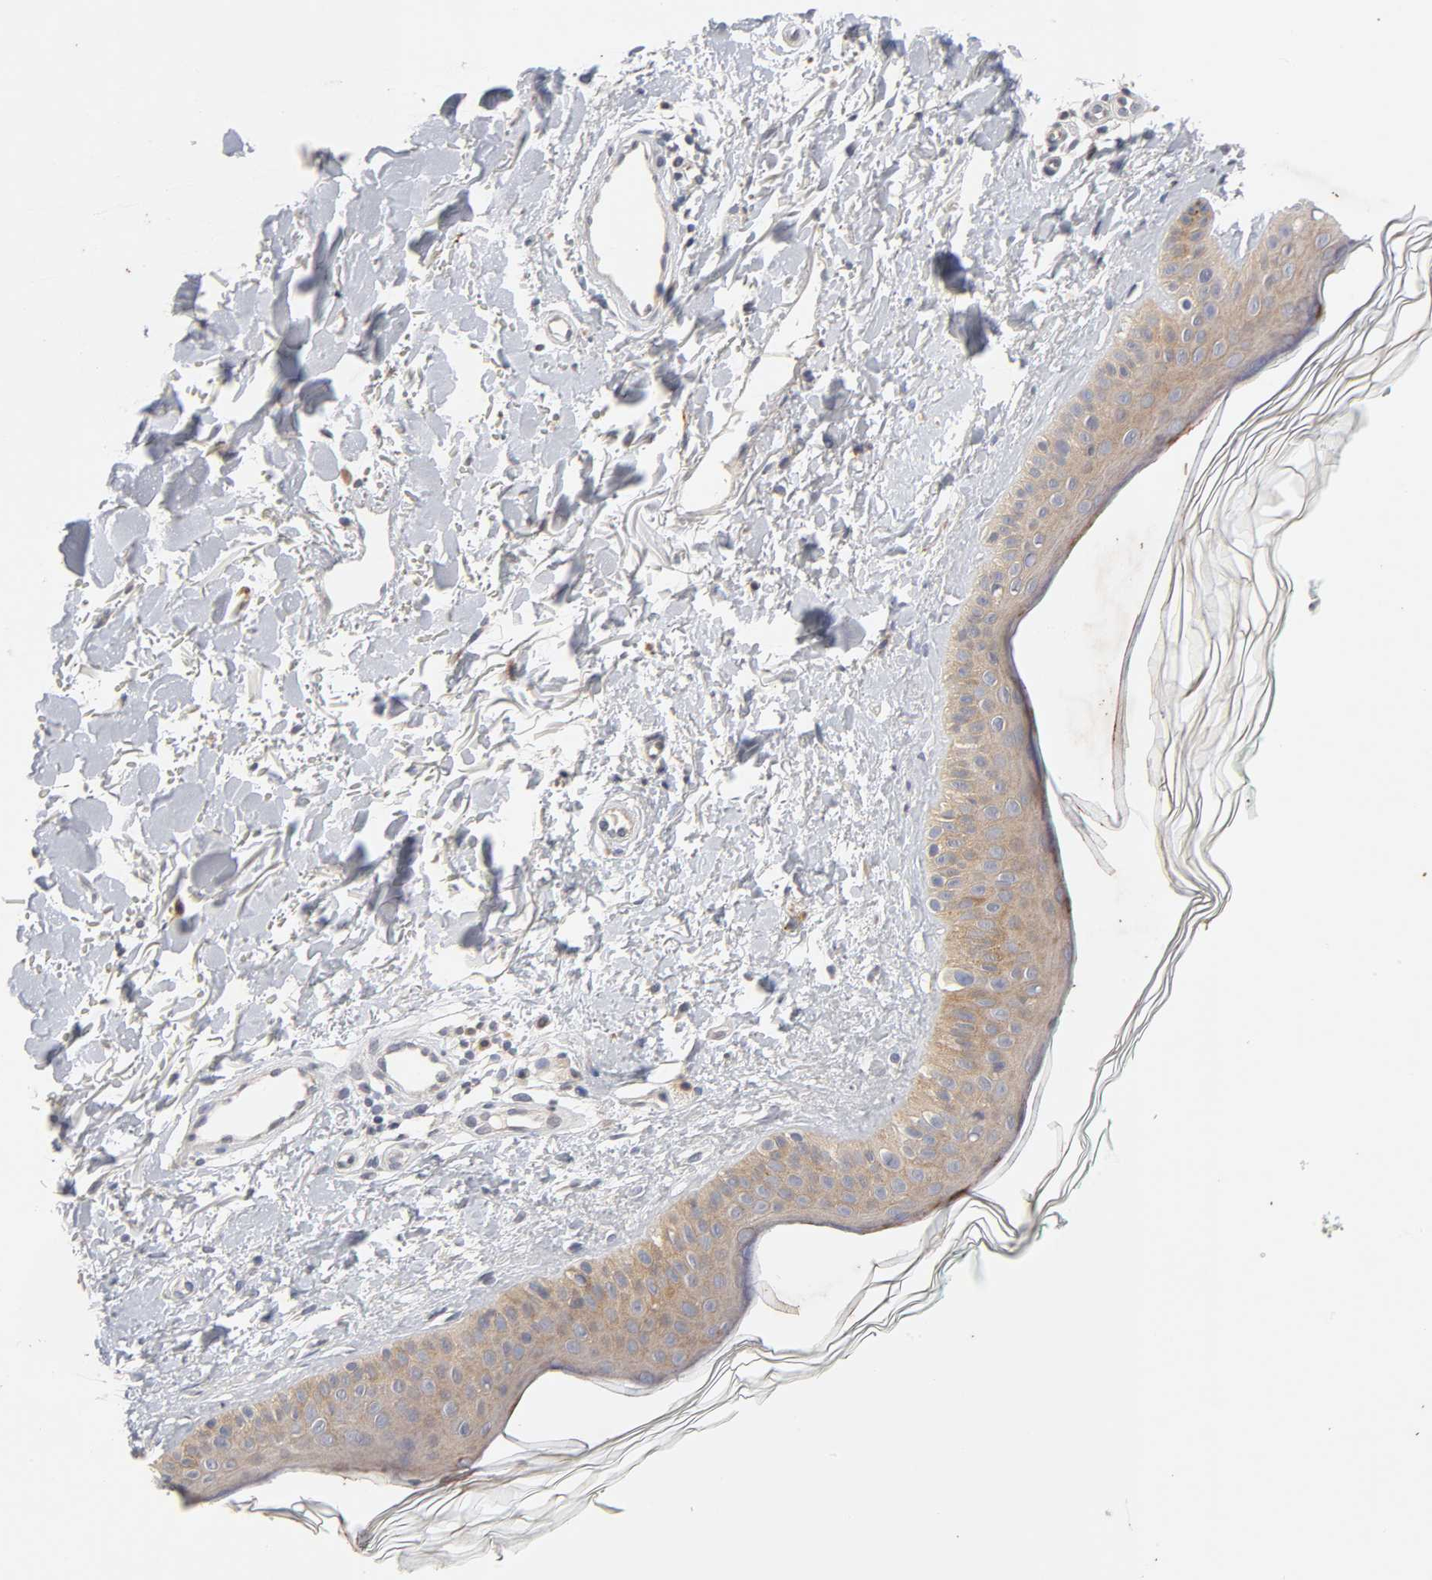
{"staining": {"intensity": "negative", "quantity": "none", "location": "none"}, "tissue": "skin", "cell_type": "Fibroblasts", "image_type": "normal", "snomed": [{"axis": "morphology", "description": "Normal tissue, NOS"}, {"axis": "topography", "description": "Skin"}], "caption": "Immunohistochemistry photomicrograph of normal human skin stained for a protein (brown), which displays no staining in fibroblasts.", "gene": "CXADR", "patient": {"sex": "male", "age": 71}}